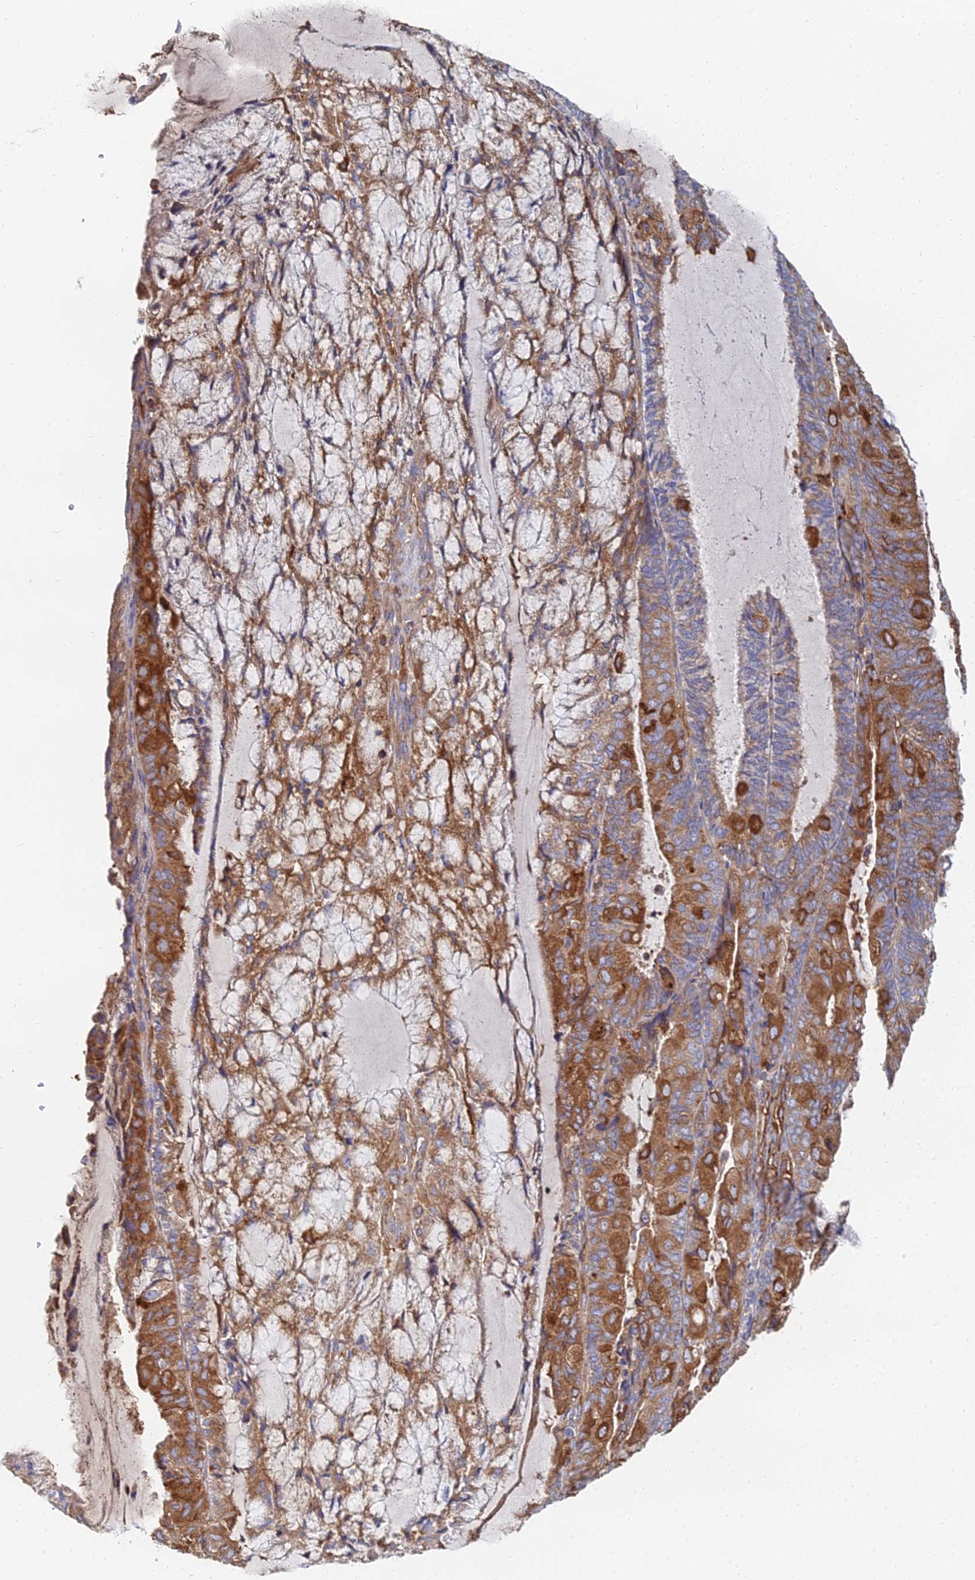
{"staining": {"intensity": "moderate", "quantity": ">75%", "location": "cytoplasmic/membranous"}, "tissue": "endometrial cancer", "cell_type": "Tumor cells", "image_type": "cancer", "snomed": [{"axis": "morphology", "description": "Adenocarcinoma, NOS"}, {"axis": "topography", "description": "Endometrium"}], "caption": "Endometrial adenocarcinoma stained with IHC reveals moderate cytoplasmic/membranous staining in approximately >75% of tumor cells.", "gene": "GPR42", "patient": {"sex": "female", "age": 81}}